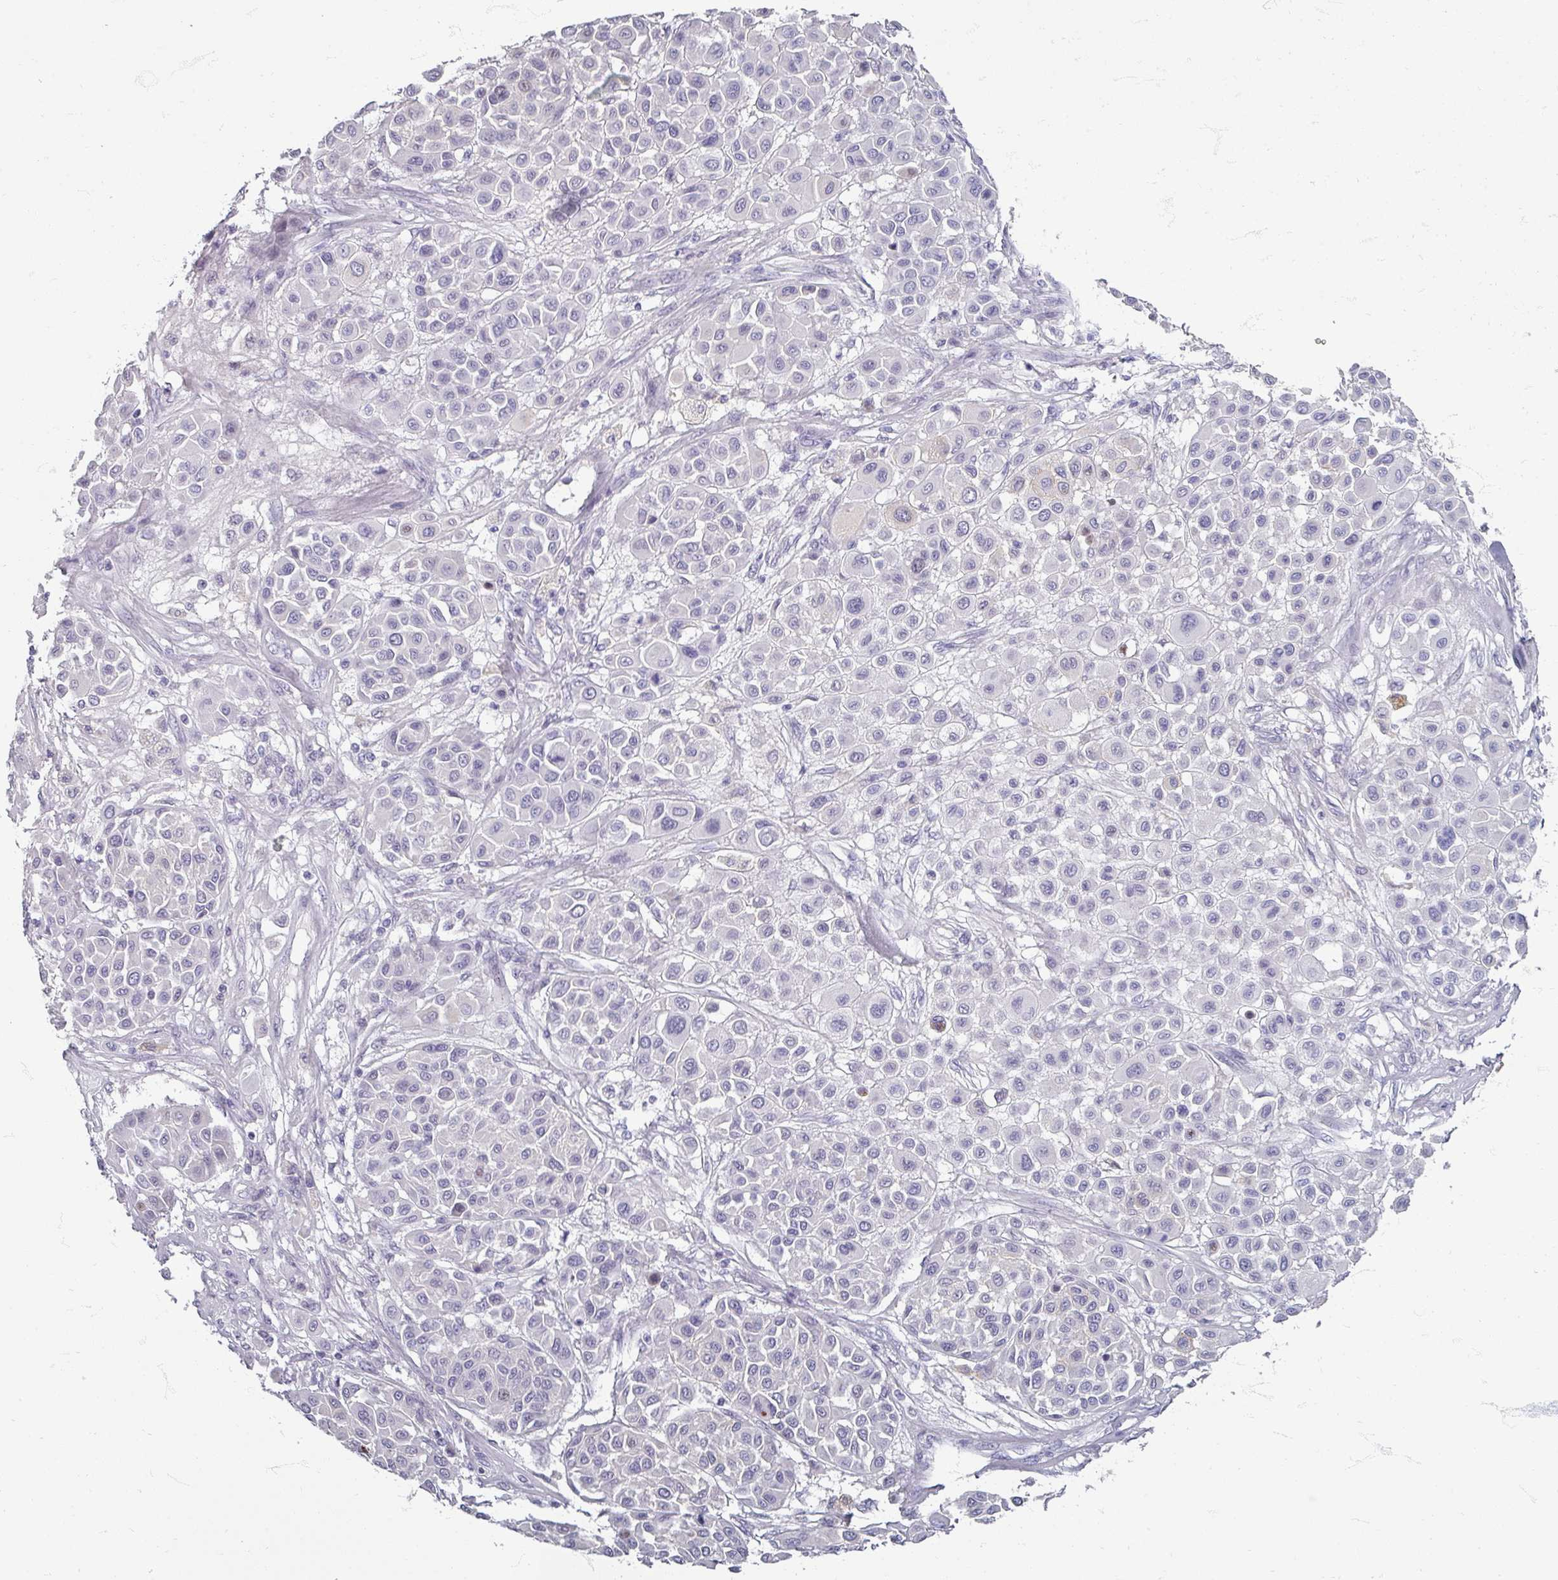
{"staining": {"intensity": "negative", "quantity": "none", "location": "none"}, "tissue": "melanoma", "cell_type": "Tumor cells", "image_type": "cancer", "snomed": [{"axis": "morphology", "description": "Malignant melanoma, Metastatic site"}, {"axis": "topography", "description": "Soft tissue"}], "caption": "Immunohistochemical staining of human malignant melanoma (metastatic site) exhibits no significant positivity in tumor cells. The staining was performed using DAB to visualize the protein expression in brown, while the nuclei were stained in blue with hematoxylin (Magnification: 20x).", "gene": "ZNF878", "patient": {"sex": "male", "age": 41}}